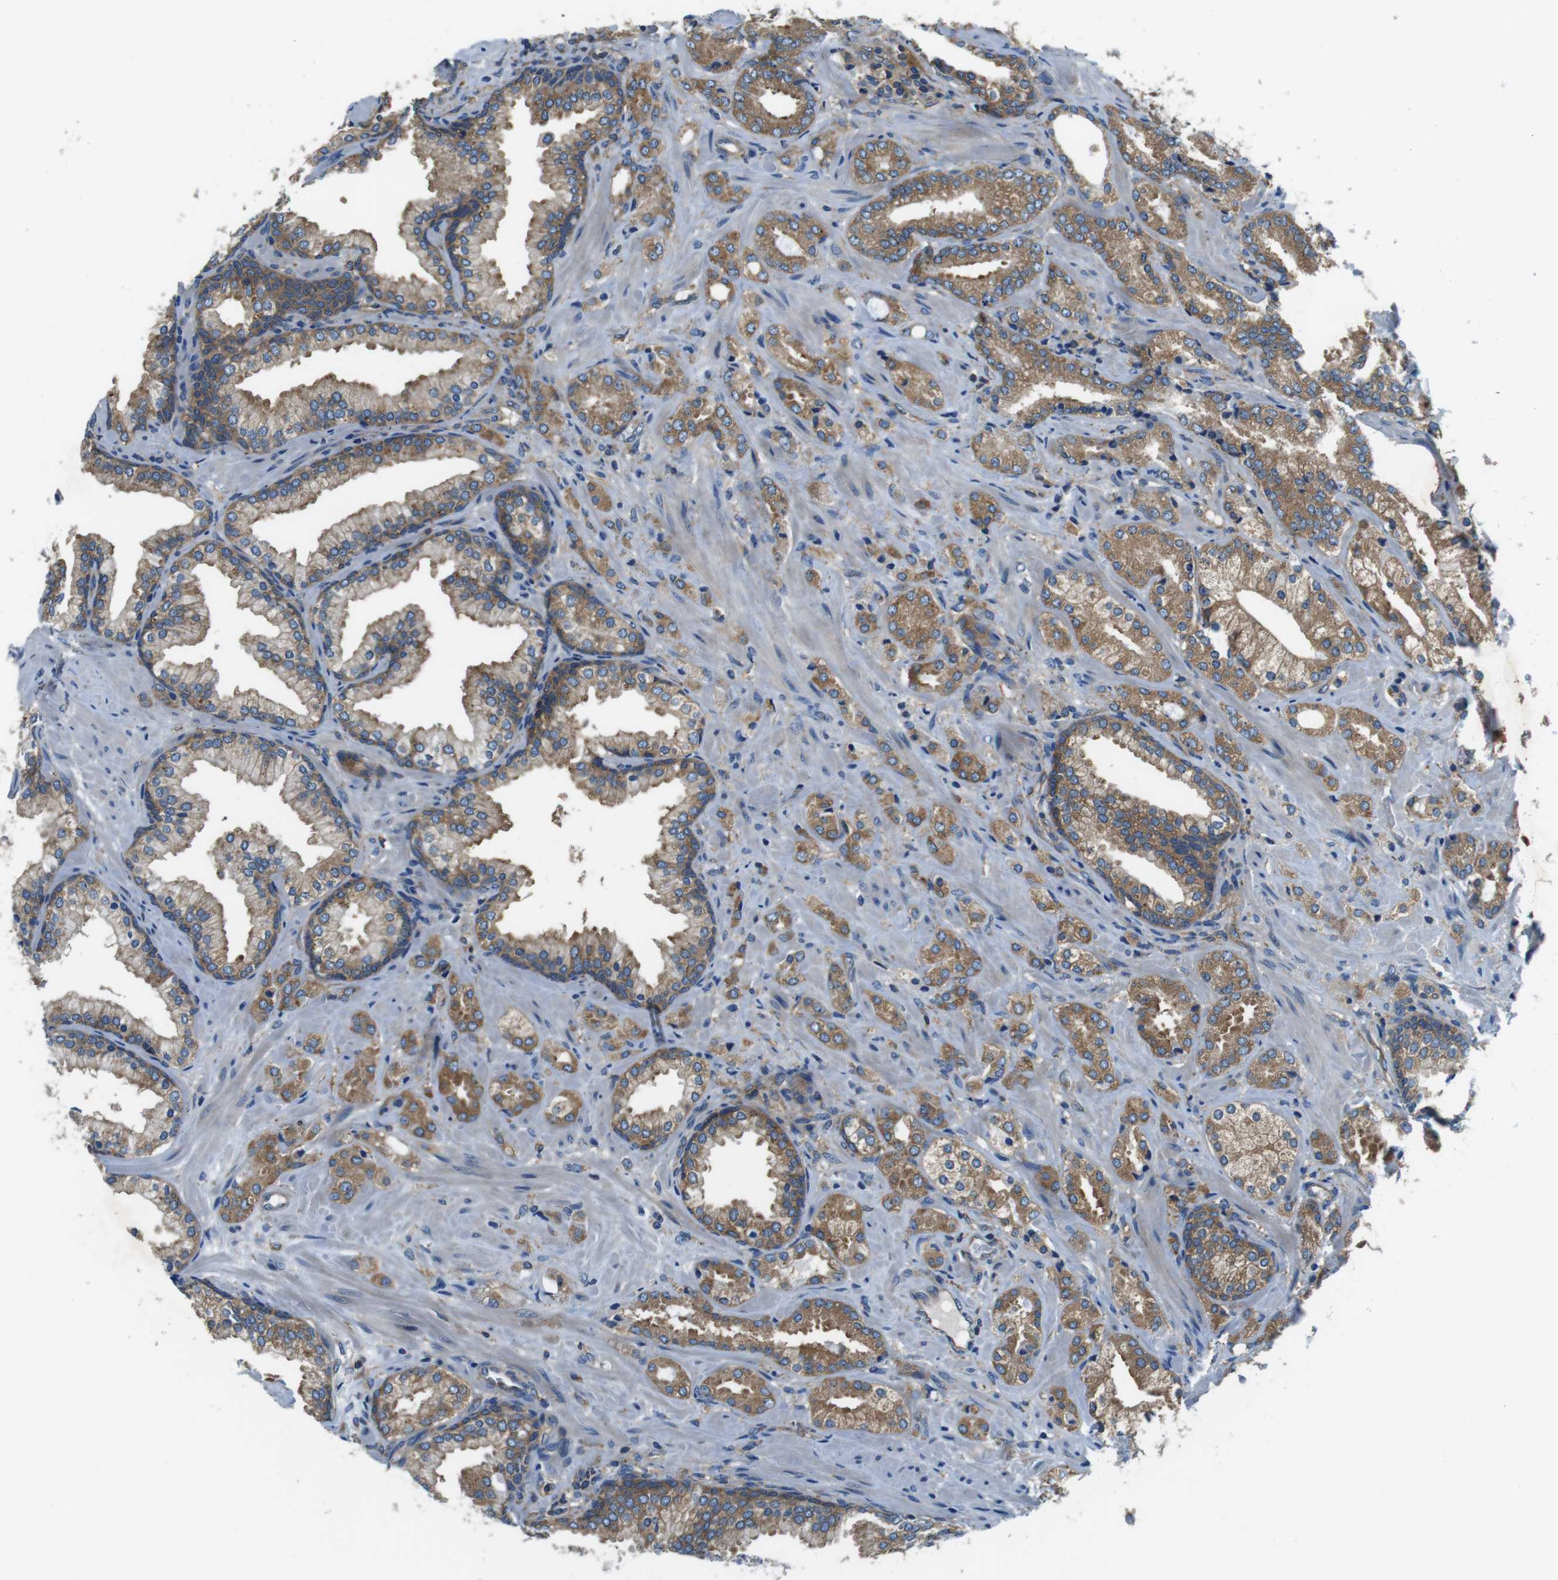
{"staining": {"intensity": "moderate", "quantity": ">75%", "location": "cytoplasmic/membranous"}, "tissue": "prostate cancer", "cell_type": "Tumor cells", "image_type": "cancer", "snomed": [{"axis": "morphology", "description": "Adenocarcinoma, High grade"}, {"axis": "topography", "description": "Prostate"}], "caption": "Human adenocarcinoma (high-grade) (prostate) stained for a protein (brown) shows moderate cytoplasmic/membranous positive staining in approximately >75% of tumor cells.", "gene": "DENND4C", "patient": {"sex": "male", "age": 64}}